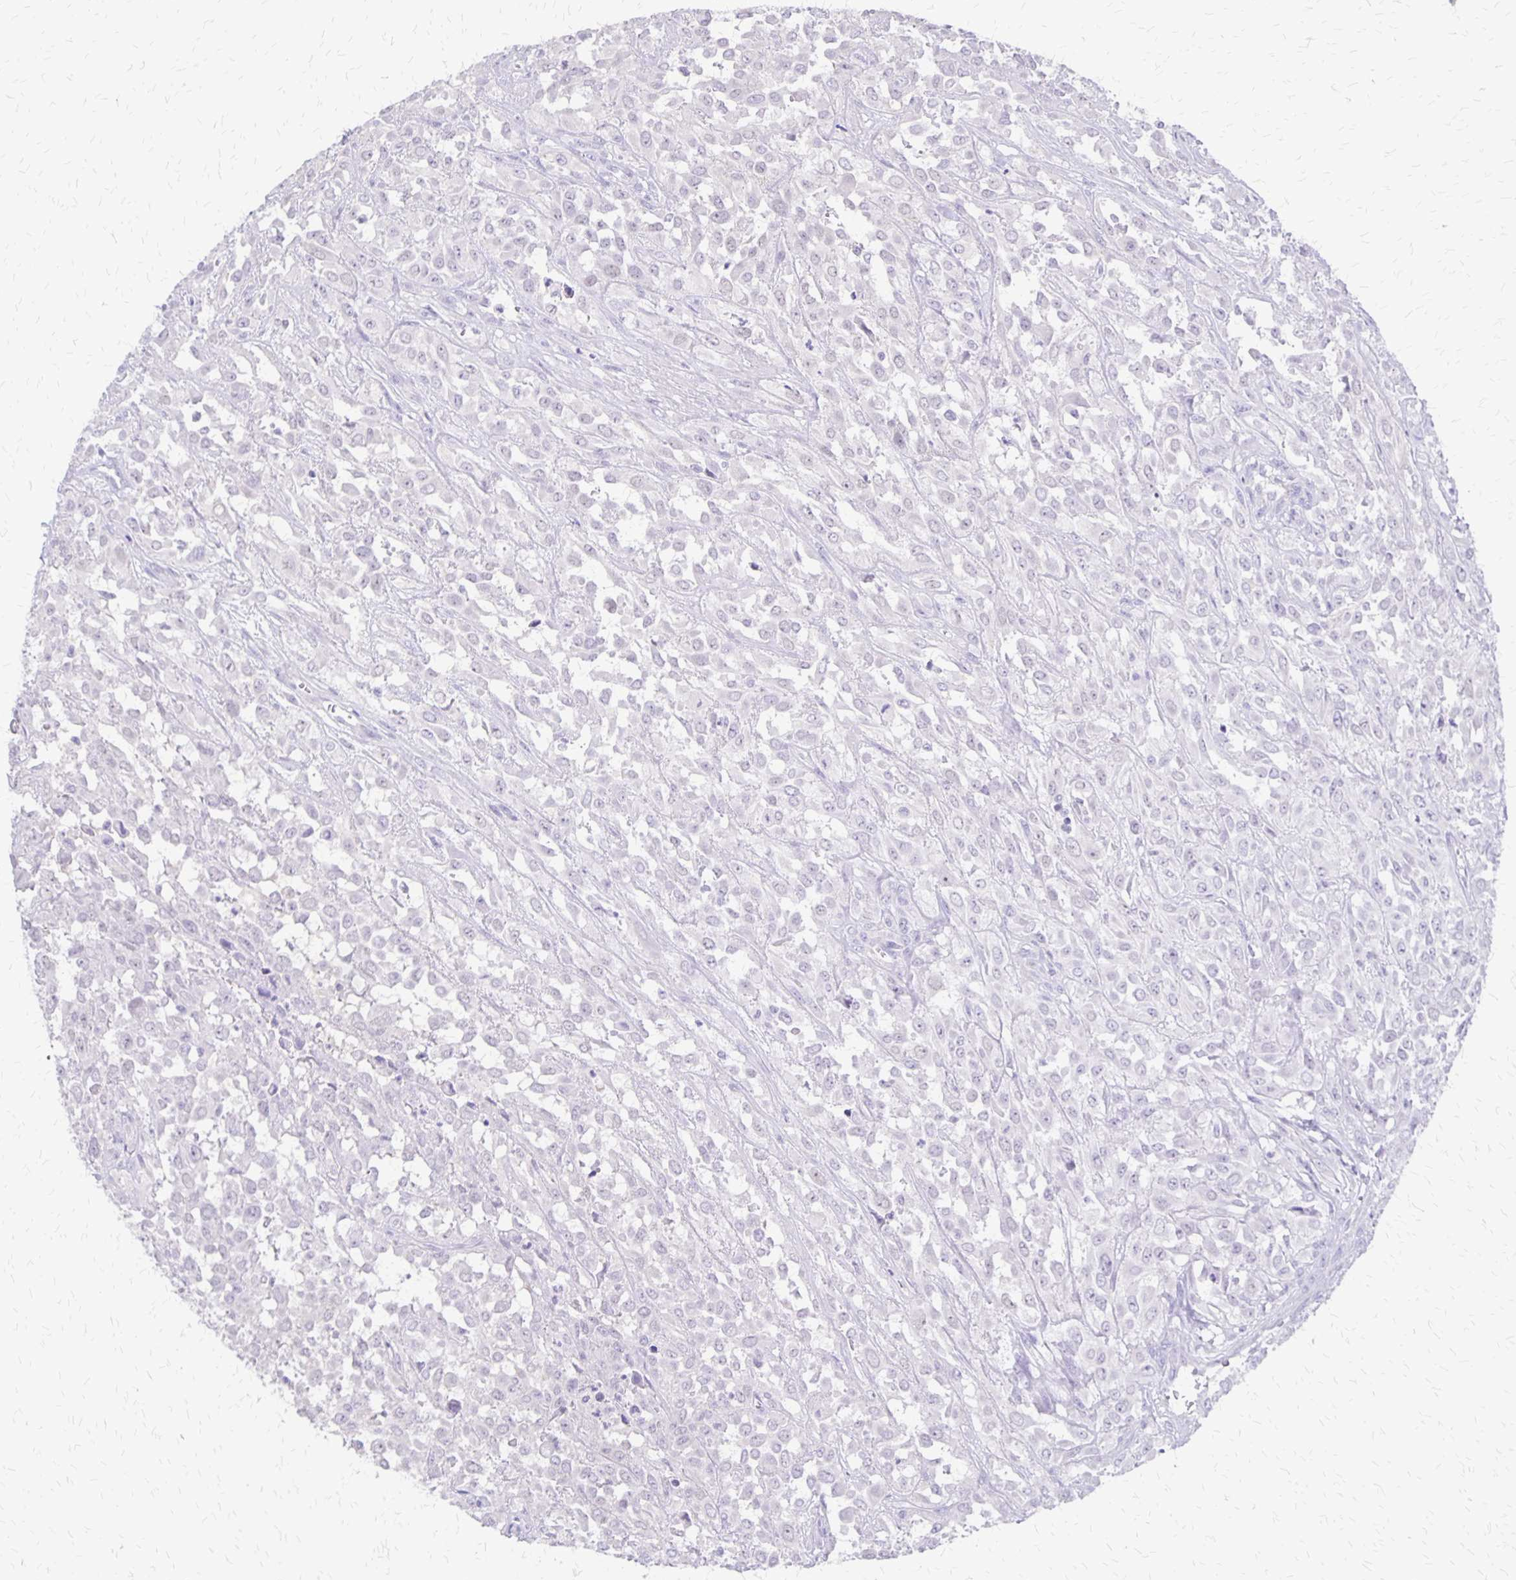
{"staining": {"intensity": "negative", "quantity": "none", "location": "none"}, "tissue": "urothelial cancer", "cell_type": "Tumor cells", "image_type": "cancer", "snomed": [{"axis": "morphology", "description": "Urothelial carcinoma, High grade"}, {"axis": "topography", "description": "Urinary bladder"}], "caption": "Urothelial cancer stained for a protein using immunohistochemistry shows no positivity tumor cells.", "gene": "SI", "patient": {"sex": "male", "age": 67}}